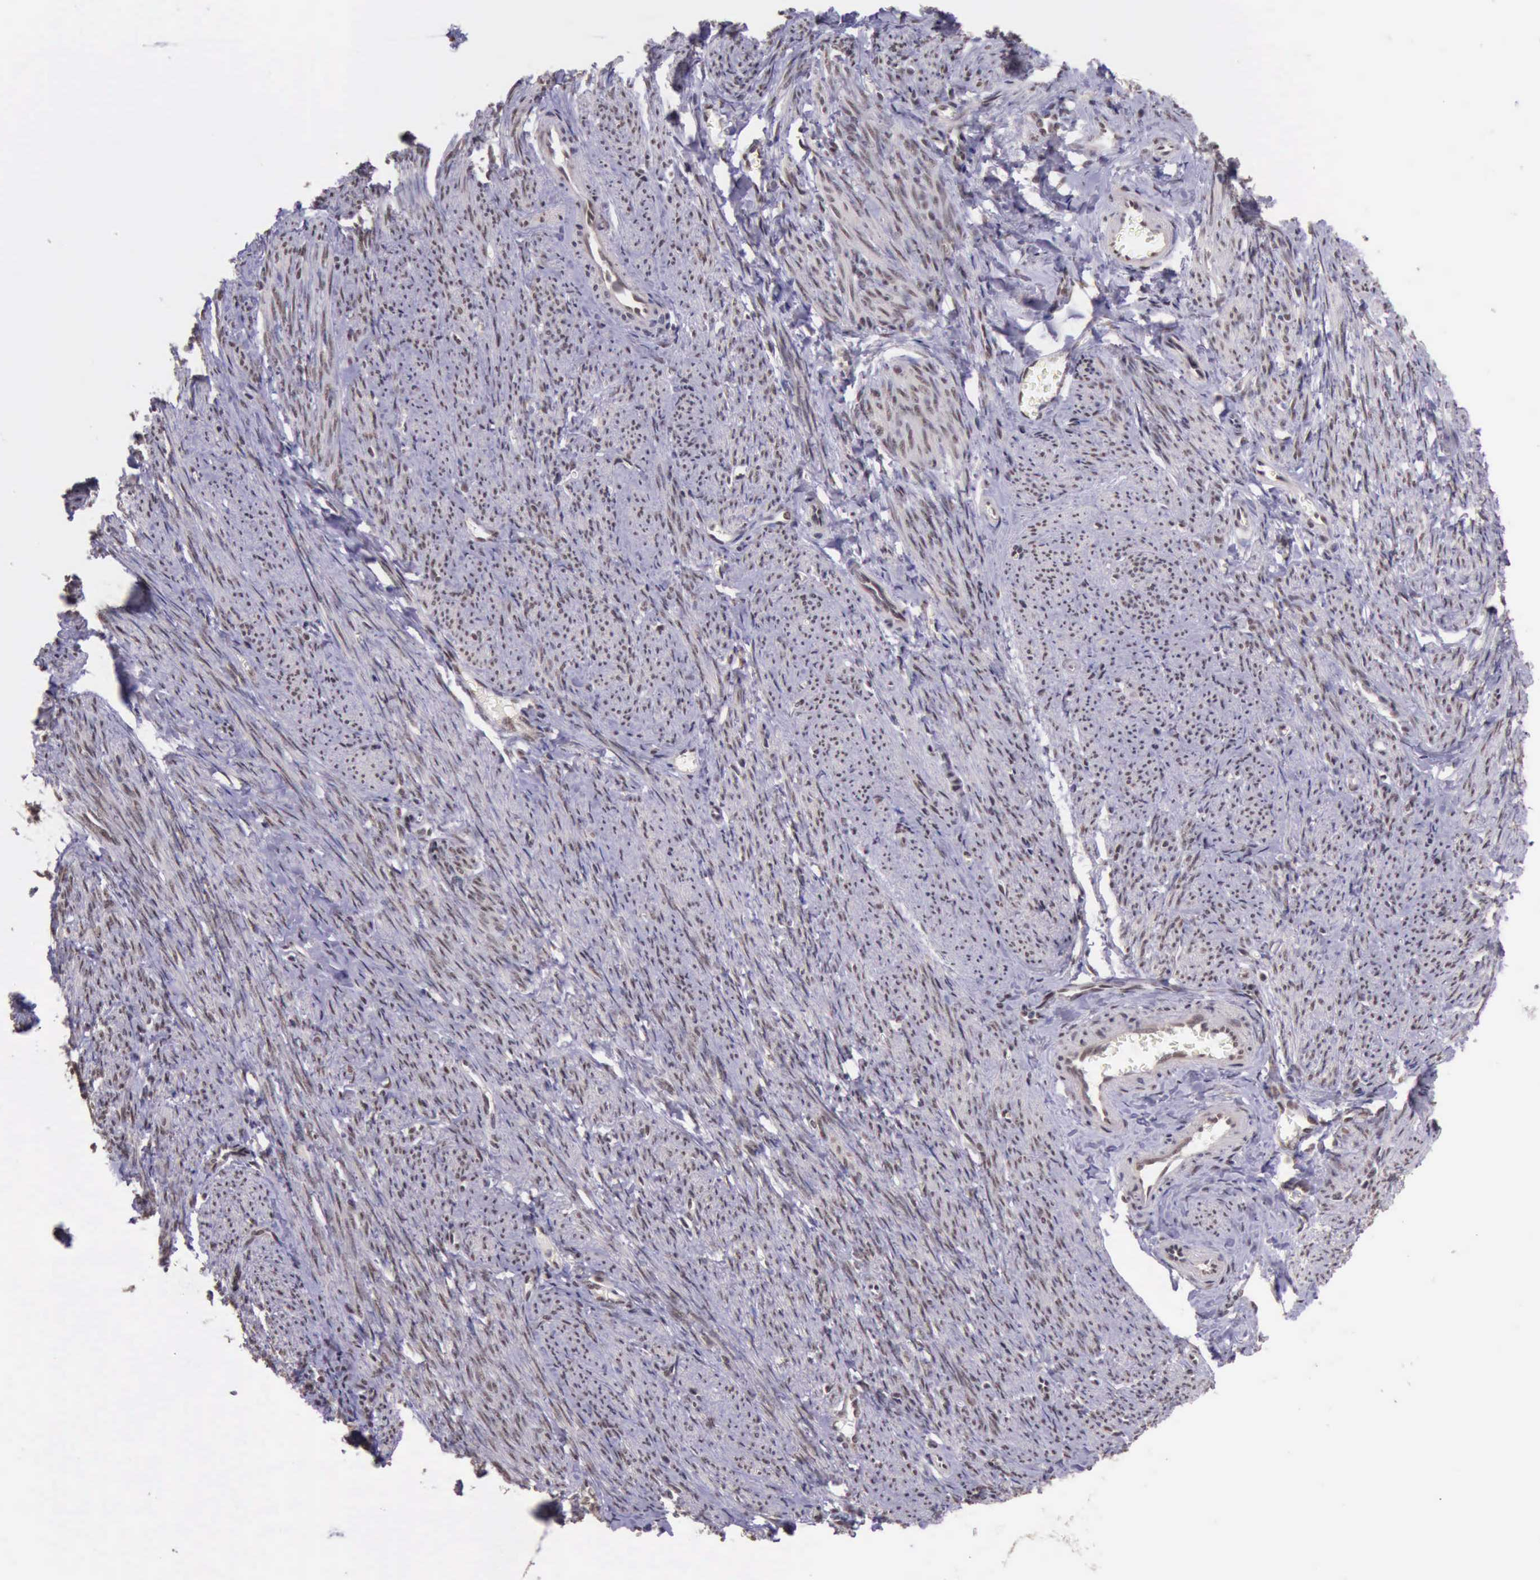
{"staining": {"intensity": "moderate", "quantity": ">75%", "location": "nuclear"}, "tissue": "smooth muscle", "cell_type": "Smooth muscle cells", "image_type": "normal", "snomed": [{"axis": "morphology", "description": "Normal tissue, NOS"}, {"axis": "topography", "description": "Smooth muscle"}, {"axis": "topography", "description": "Cervix"}], "caption": "IHC of normal smooth muscle demonstrates medium levels of moderate nuclear positivity in about >75% of smooth muscle cells.", "gene": "PRPF39", "patient": {"sex": "female", "age": 70}}